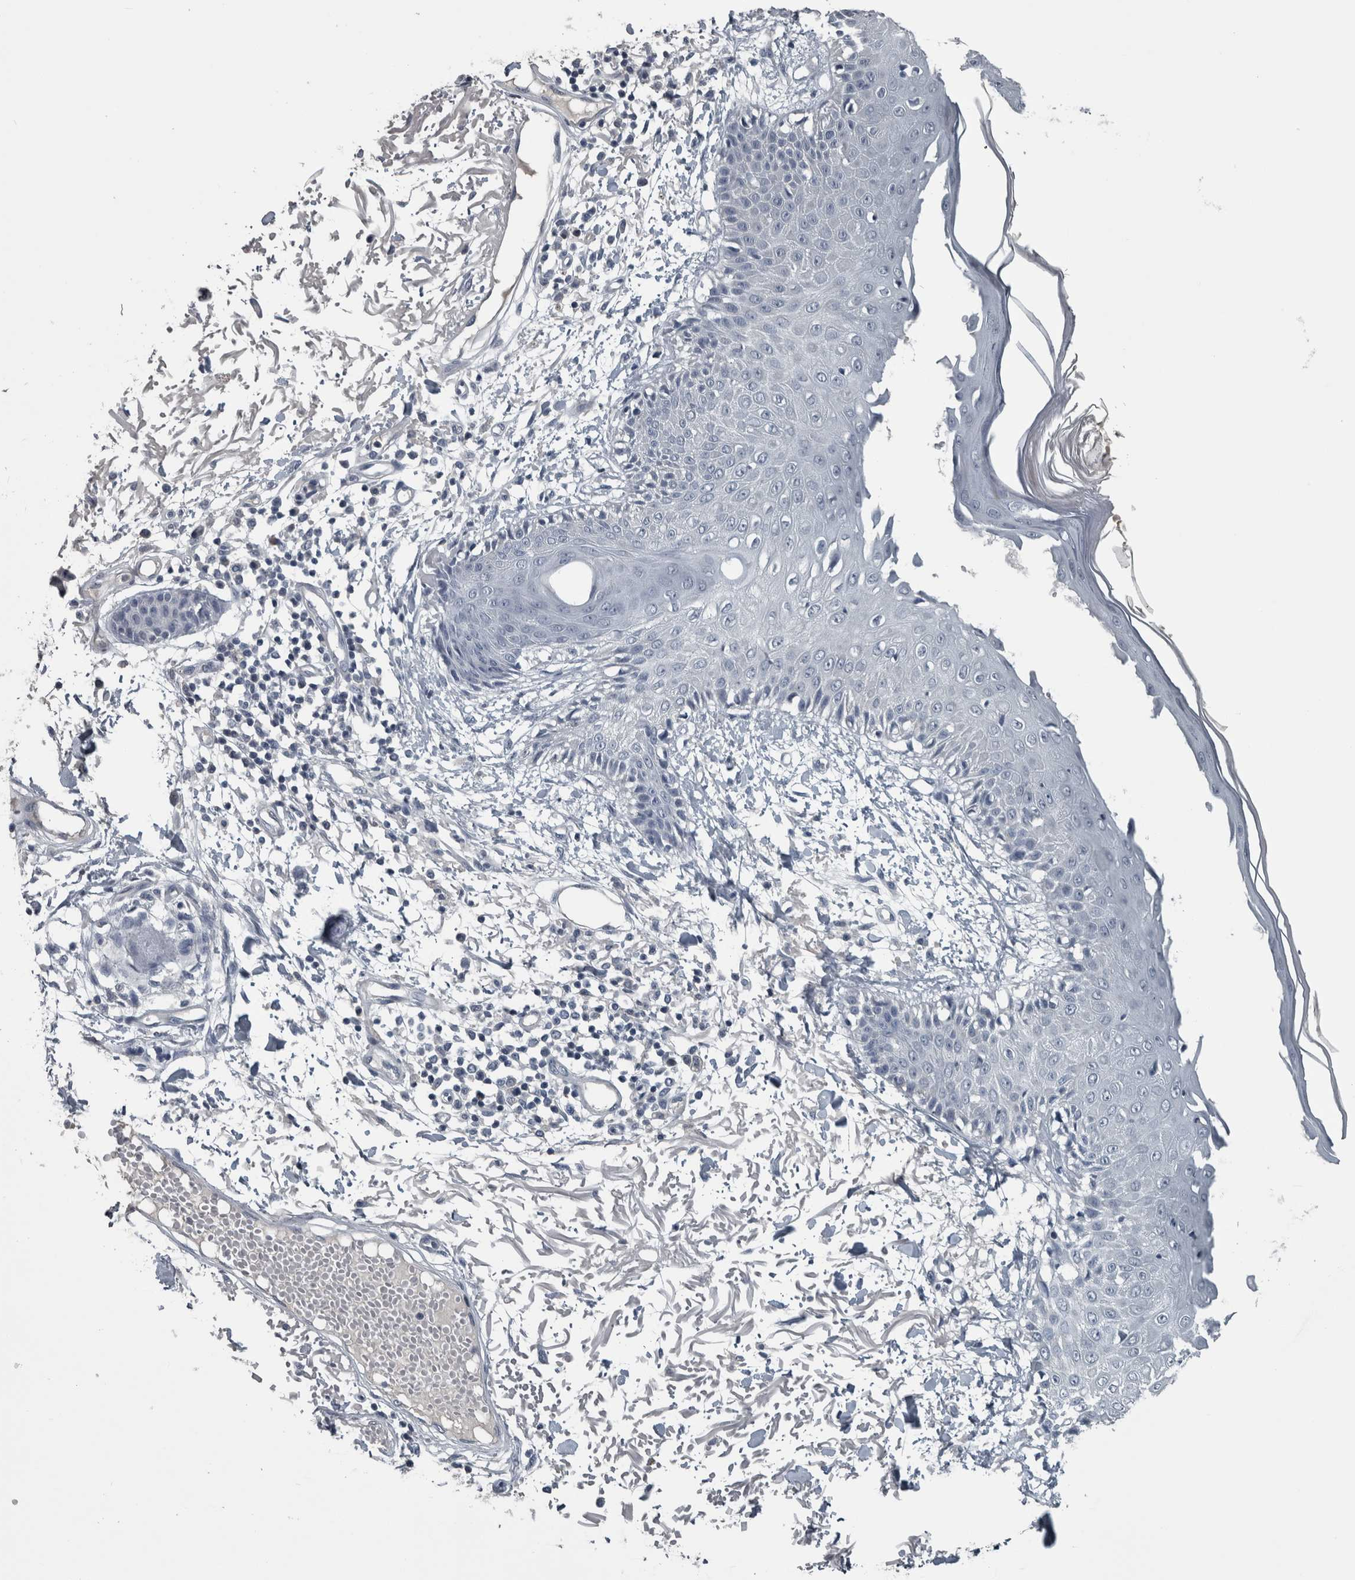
{"staining": {"intensity": "negative", "quantity": "none", "location": "none"}, "tissue": "skin", "cell_type": "Fibroblasts", "image_type": "normal", "snomed": [{"axis": "morphology", "description": "Normal tissue, NOS"}, {"axis": "morphology", "description": "Squamous cell carcinoma, NOS"}, {"axis": "topography", "description": "Skin"}, {"axis": "topography", "description": "Peripheral nerve tissue"}], "caption": "The histopathology image reveals no staining of fibroblasts in unremarkable skin.", "gene": "KRT20", "patient": {"sex": "male", "age": 83}}